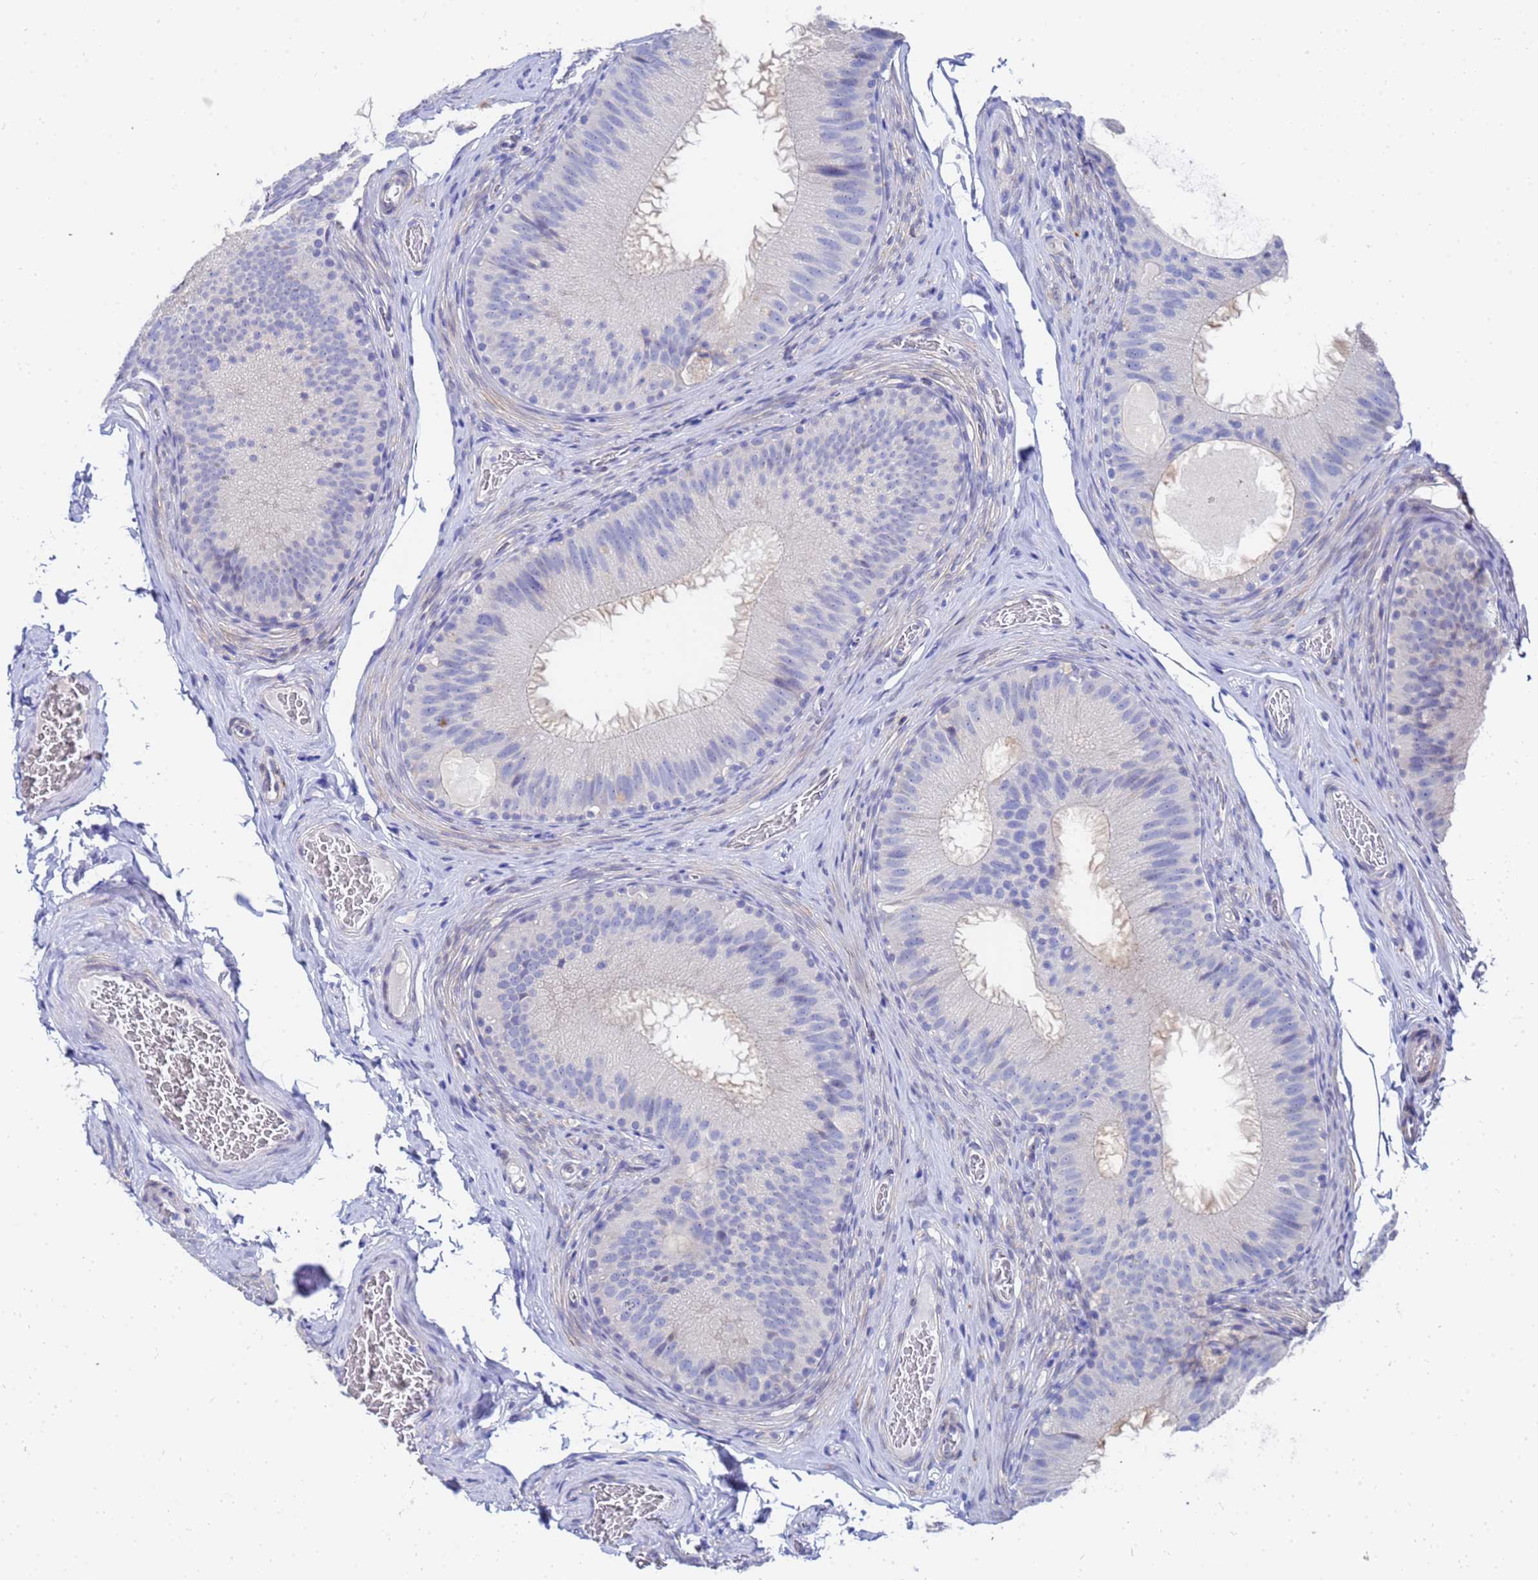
{"staining": {"intensity": "negative", "quantity": "none", "location": "none"}, "tissue": "epididymis", "cell_type": "Glandular cells", "image_type": "normal", "snomed": [{"axis": "morphology", "description": "Normal tissue, NOS"}, {"axis": "topography", "description": "Epididymis"}], "caption": "An image of epididymis stained for a protein displays no brown staining in glandular cells.", "gene": "ZNF26", "patient": {"sex": "male", "age": 34}}